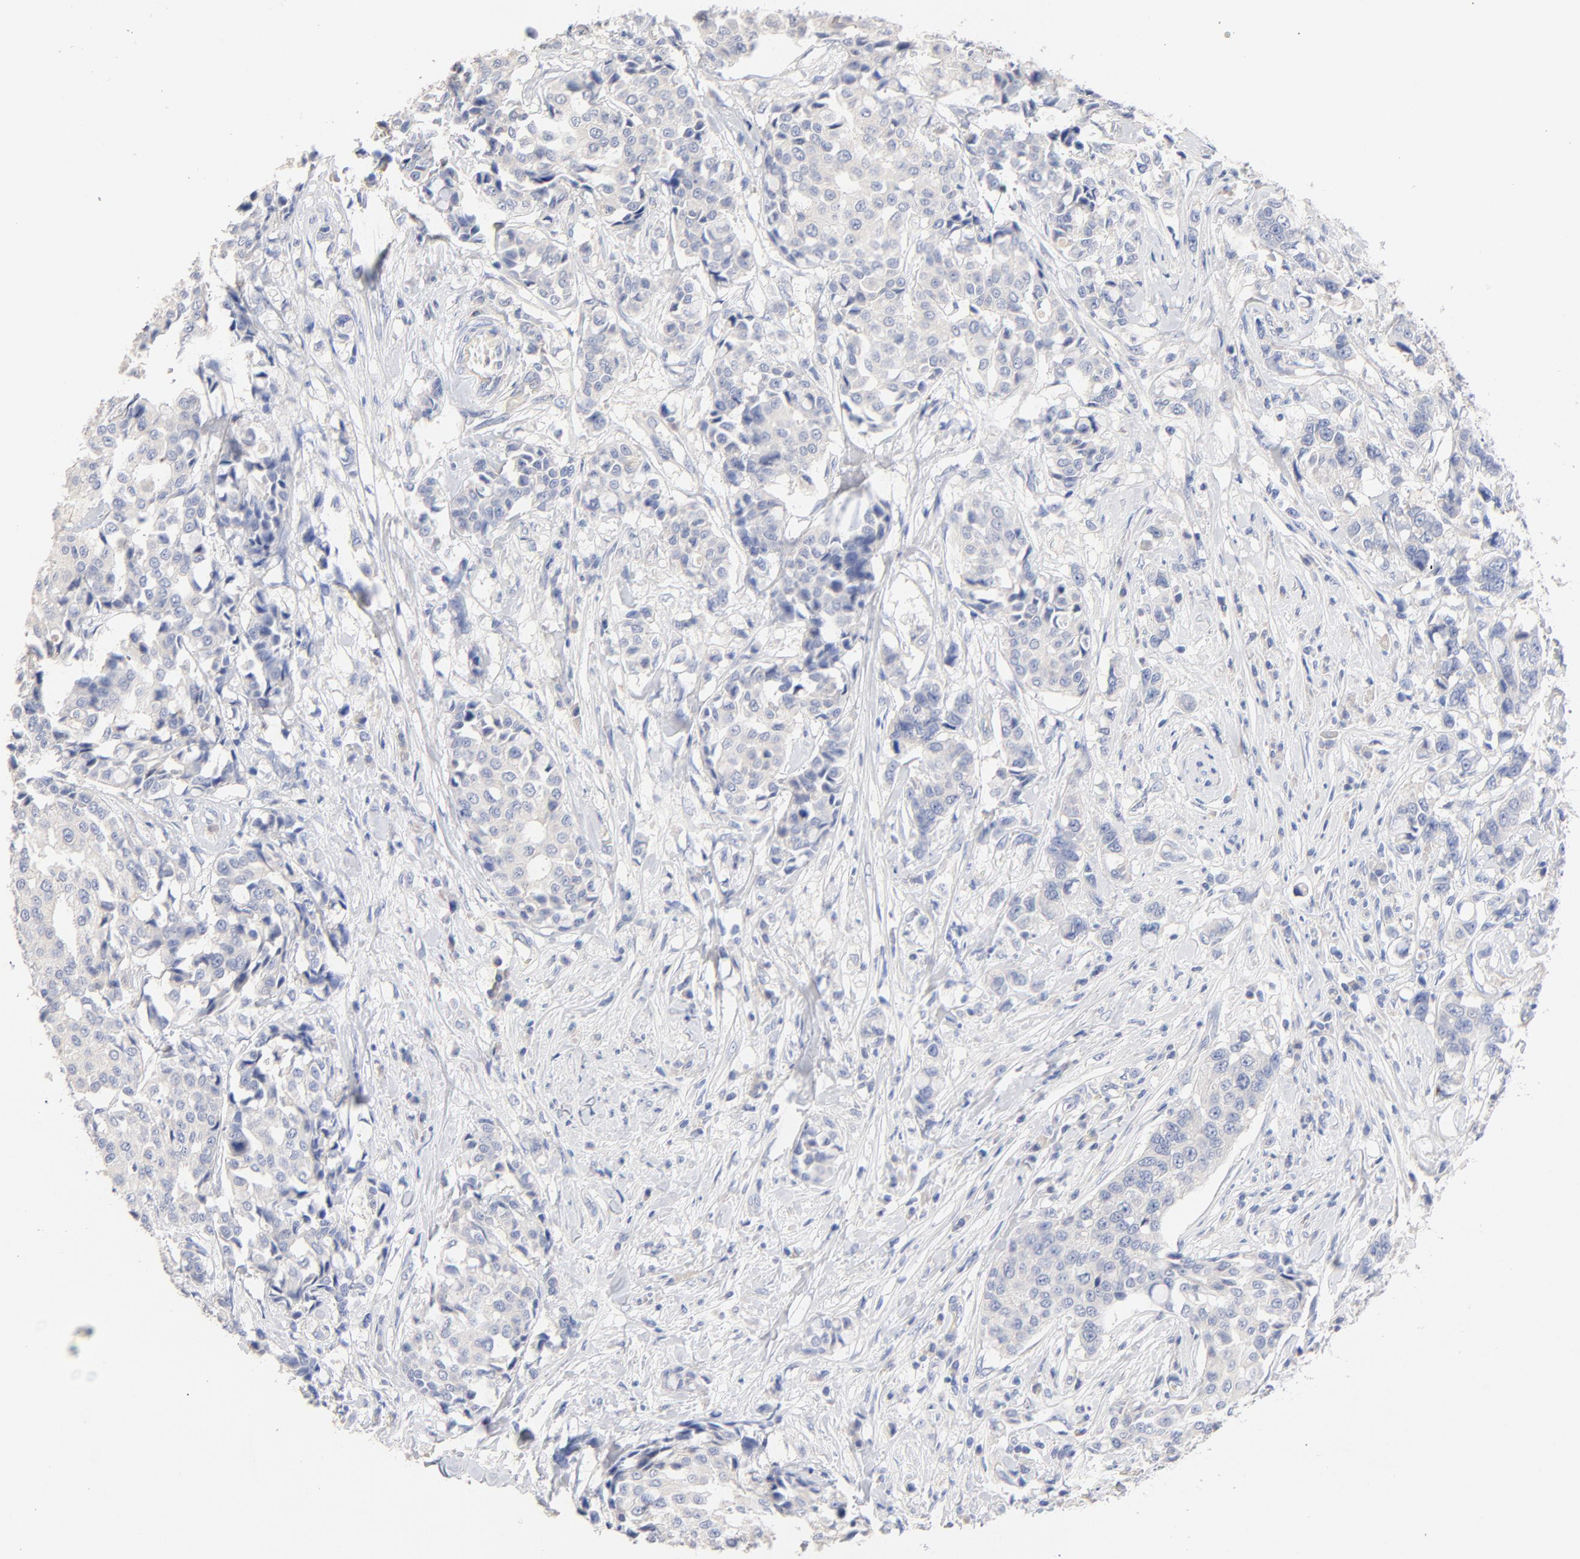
{"staining": {"intensity": "negative", "quantity": "none", "location": "none"}, "tissue": "breast cancer", "cell_type": "Tumor cells", "image_type": "cancer", "snomed": [{"axis": "morphology", "description": "Duct carcinoma"}, {"axis": "topography", "description": "Breast"}], "caption": "Tumor cells are negative for brown protein staining in invasive ductal carcinoma (breast).", "gene": "CPS1", "patient": {"sex": "female", "age": 27}}